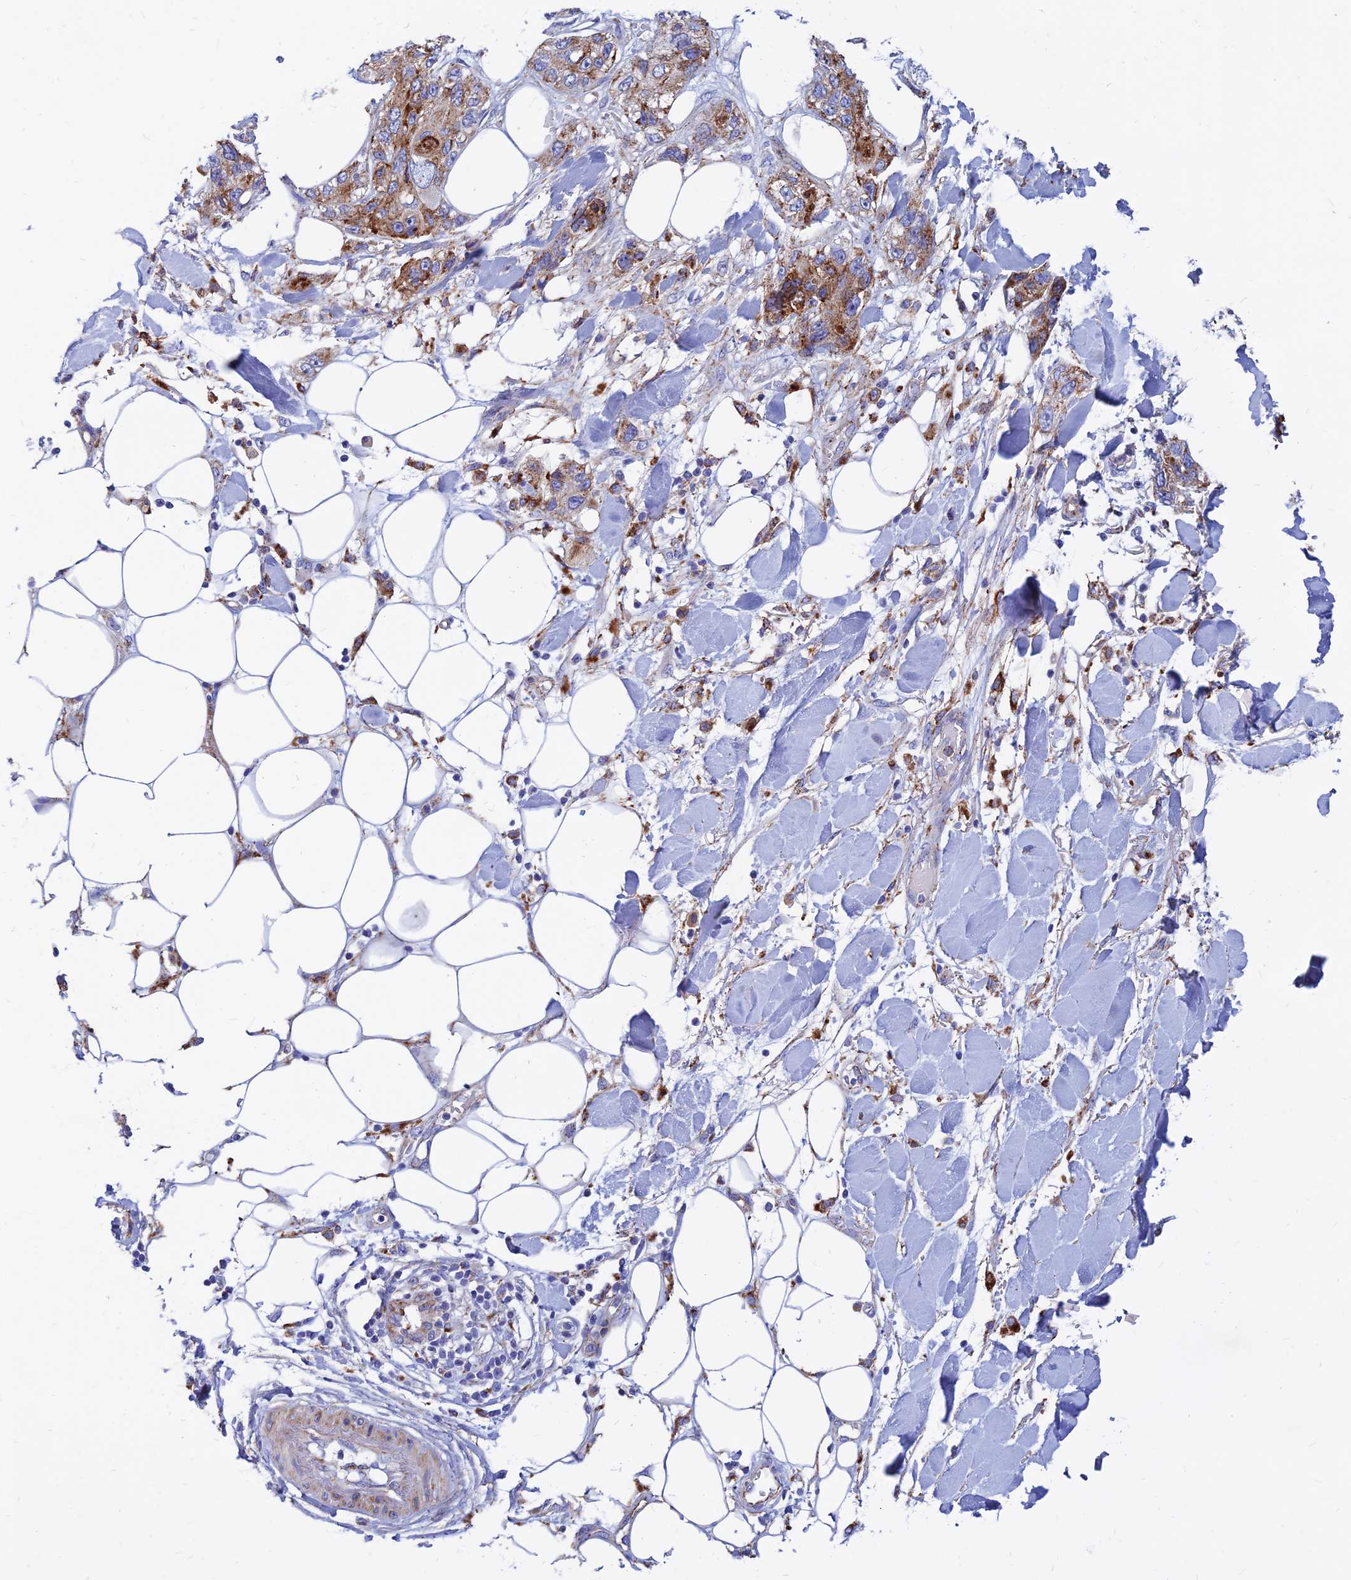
{"staining": {"intensity": "moderate", "quantity": ">75%", "location": "cytoplasmic/membranous"}, "tissue": "skin cancer", "cell_type": "Tumor cells", "image_type": "cancer", "snomed": [{"axis": "morphology", "description": "Normal tissue, NOS"}, {"axis": "morphology", "description": "Squamous cell carcinoma, NOS"}, {"axis": "topography", "description": "Skin"}], "caption": "Immunohistochemical staining of skin cancer displays medium levels of moderate cytoplasmic/membranous protein expression in about >75% of tumor cells.", "gene": "SPNS1", "patient": {"sex": "male", "age": 72}}